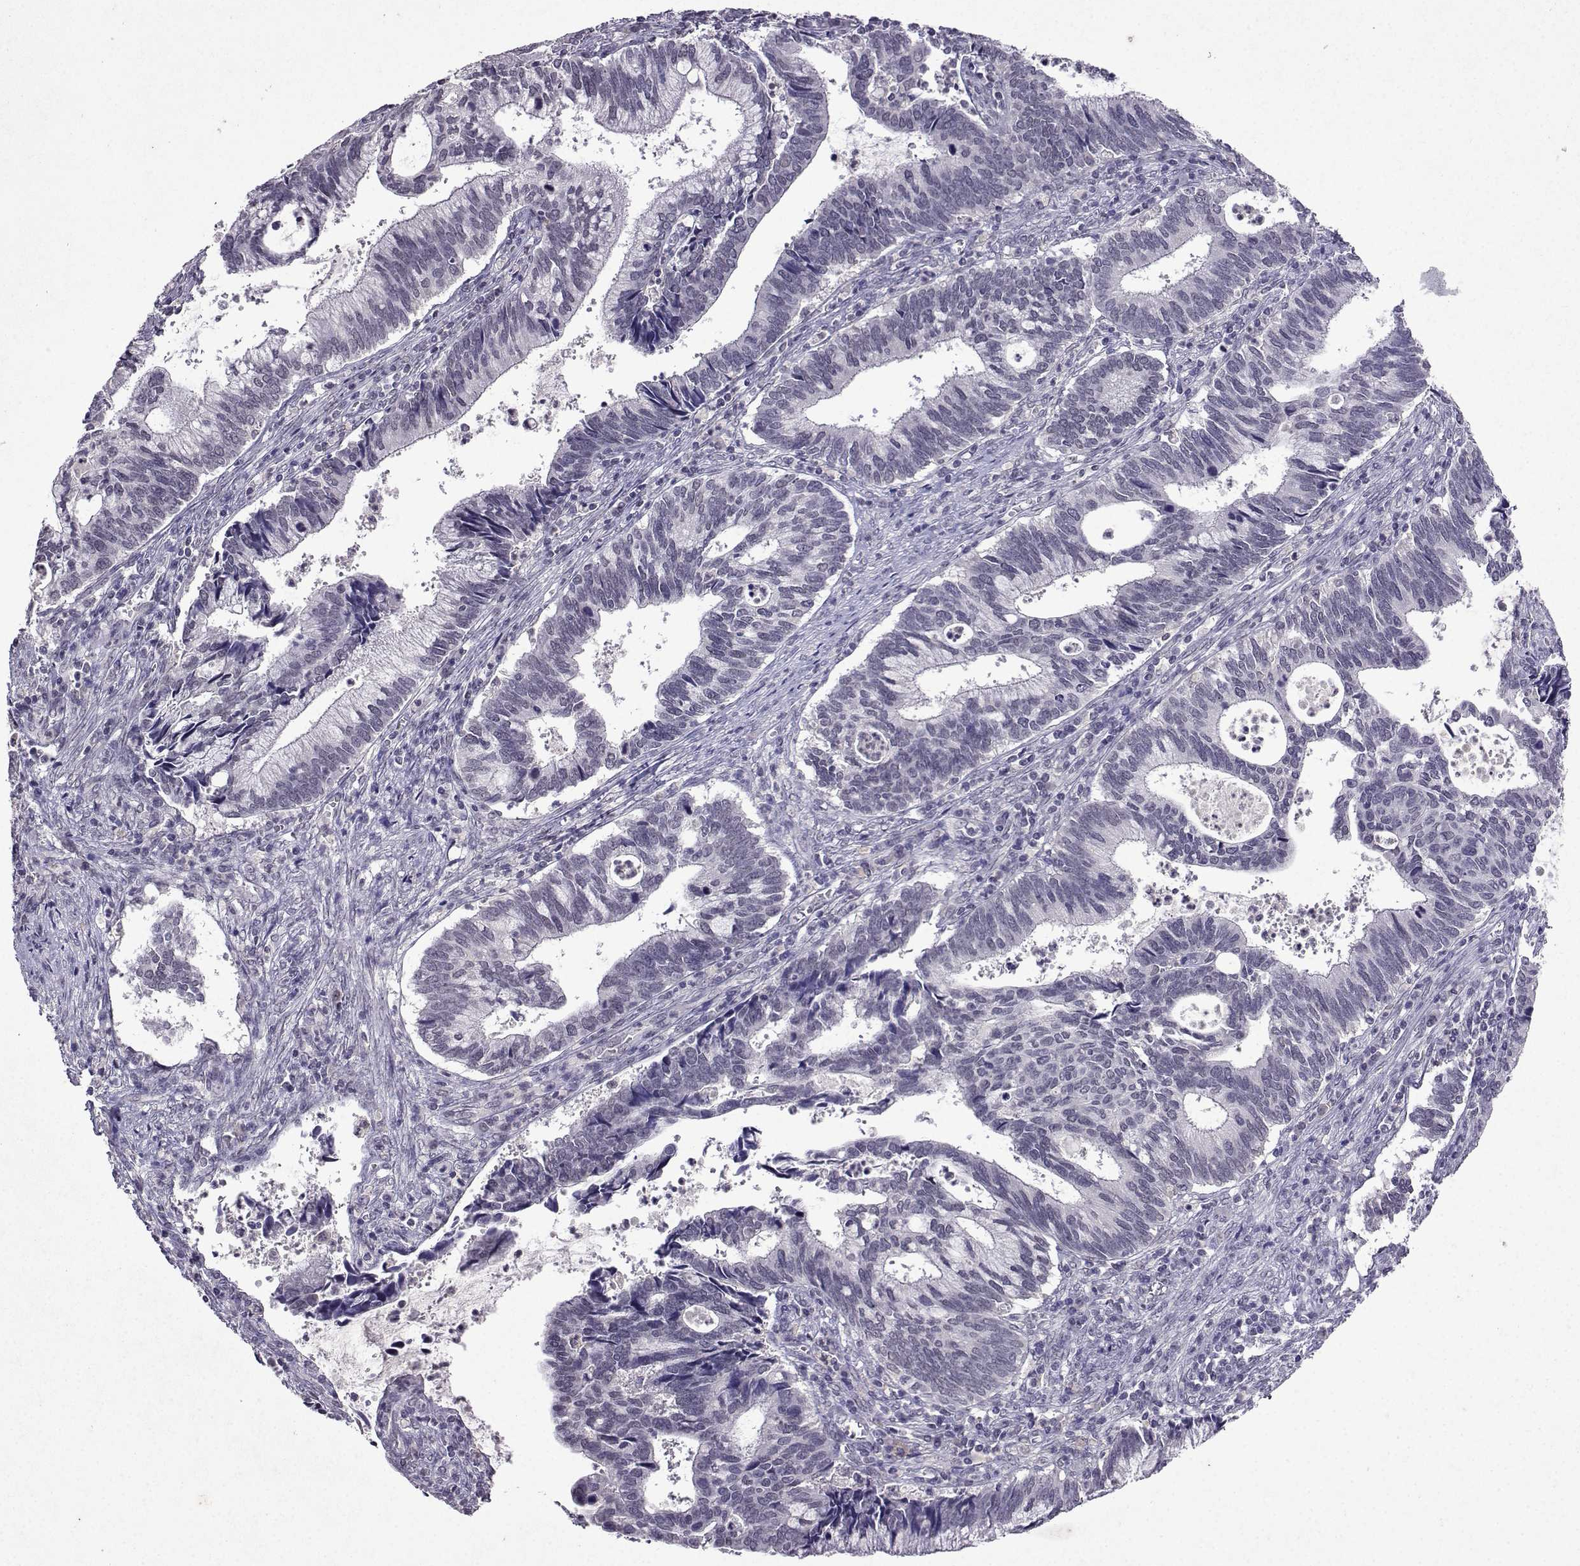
{"staining": {"intensity": "negative", "quantity": "none", "location": "none"}, "tissue": "cervical cancer", "cell_type": "Tumor cells", "image_type": "cancer", "snomed": [{"axis": "morphology", "description": "Adenocarcinoma, NOS"}, {"axis": "topography", "description": "Cervix"}], "caption": "This is an IHC photomicrograph of human cervical cancer. There is no staining in tumor cells.", "gene": "CCL28", "patient": {"sex": "female", "age": 42}}